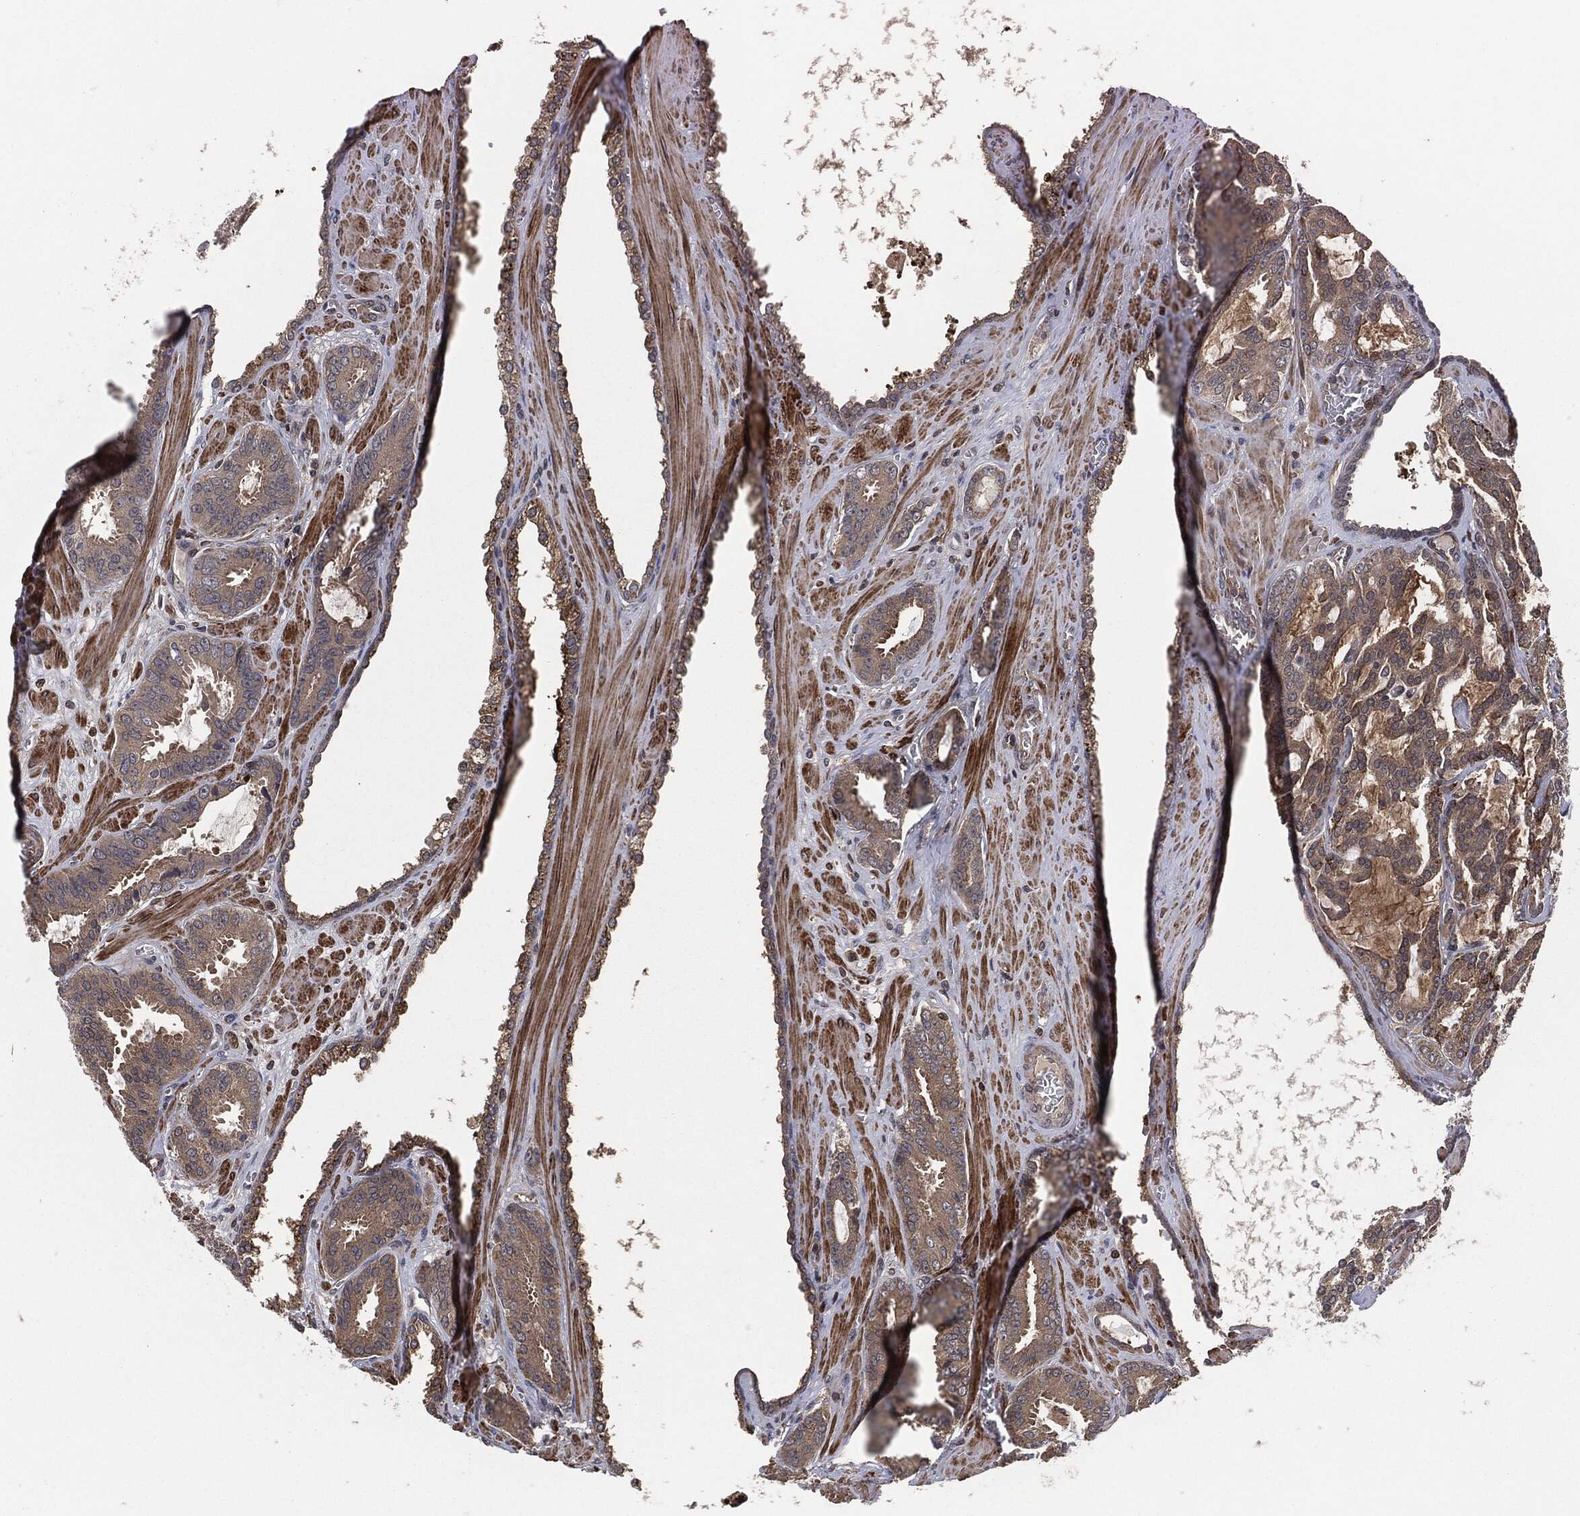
{"staining": {"intensity": "weak", "quantity": "25%-75%", "location": "cytoplasmic/membranous"}, "tissue": "prostate cancer", "cell_type": "Tumor cells", "image_type": "cancer", "snomed": [{"axis": "morphology", "description": "Adenocarcinoma, NOS"}, {"axis": "topography", "description": "Prostate"}], "caption": "There is low levels of weak cytoplasmic/membranous positivity in tumor cells of adenocarcinoma (prostate), as demonstrated by immunohistochemical staining (brown color).", "gene": "UBR1", "patient": {"sex": "male", "age": 67}}